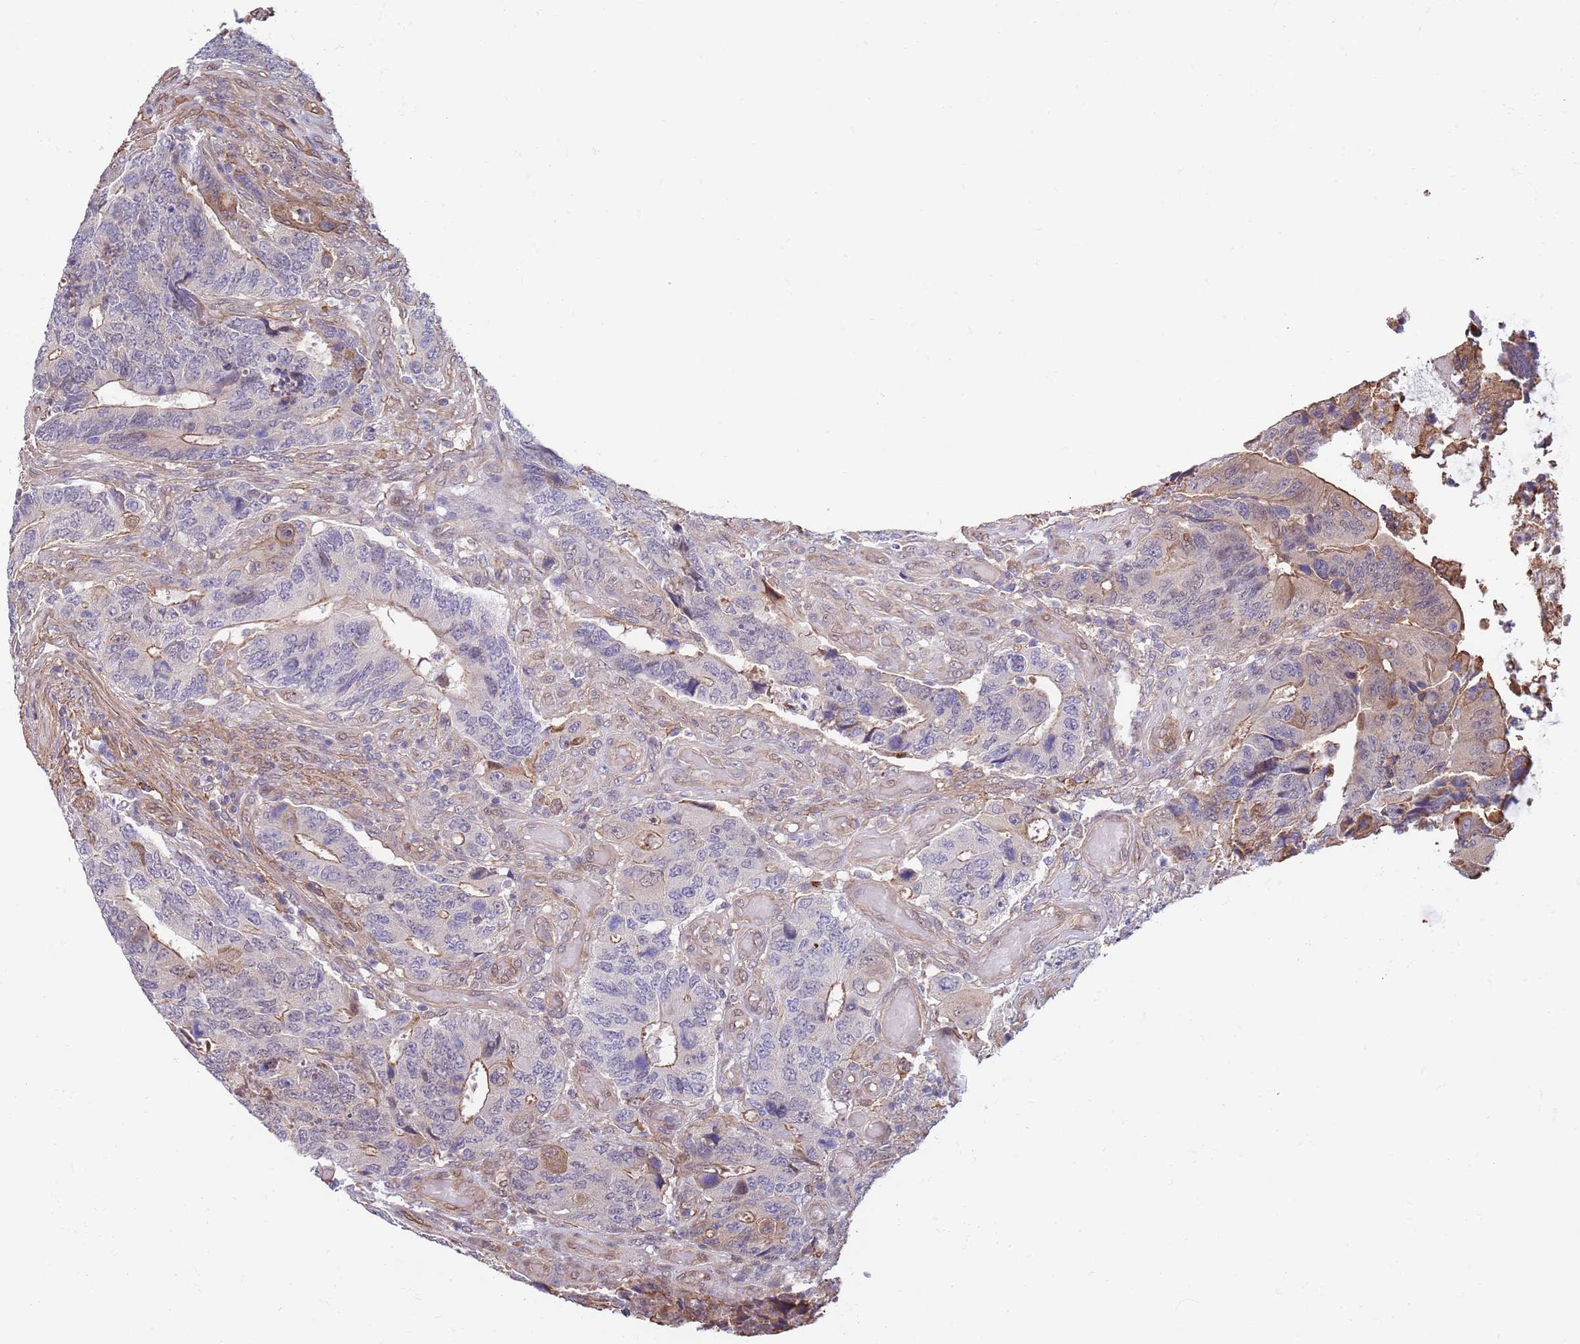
{"staining": {"intensity": "moderate", "quantity": "<25%", "location": "cytoplasmic/membranous"}, "tissue": "colorectal cancer", "cell_type": "Tumor cells", "image_type": "cancer", "snomed": [{"axis": "morphology", "description": "Adenocarcinoma, NOS"}, {"axis": "topography", "description": "Colon"}], "caption": "Immunohistochemical staining of human colorectal cancer (adenocarcinoma) shows low levels of moderate cytoplasmic/membranous positivity in approximately <25% of tumor cells.", "gene": "BPNT1", "patient": {"sex": "male", "age": 87}}